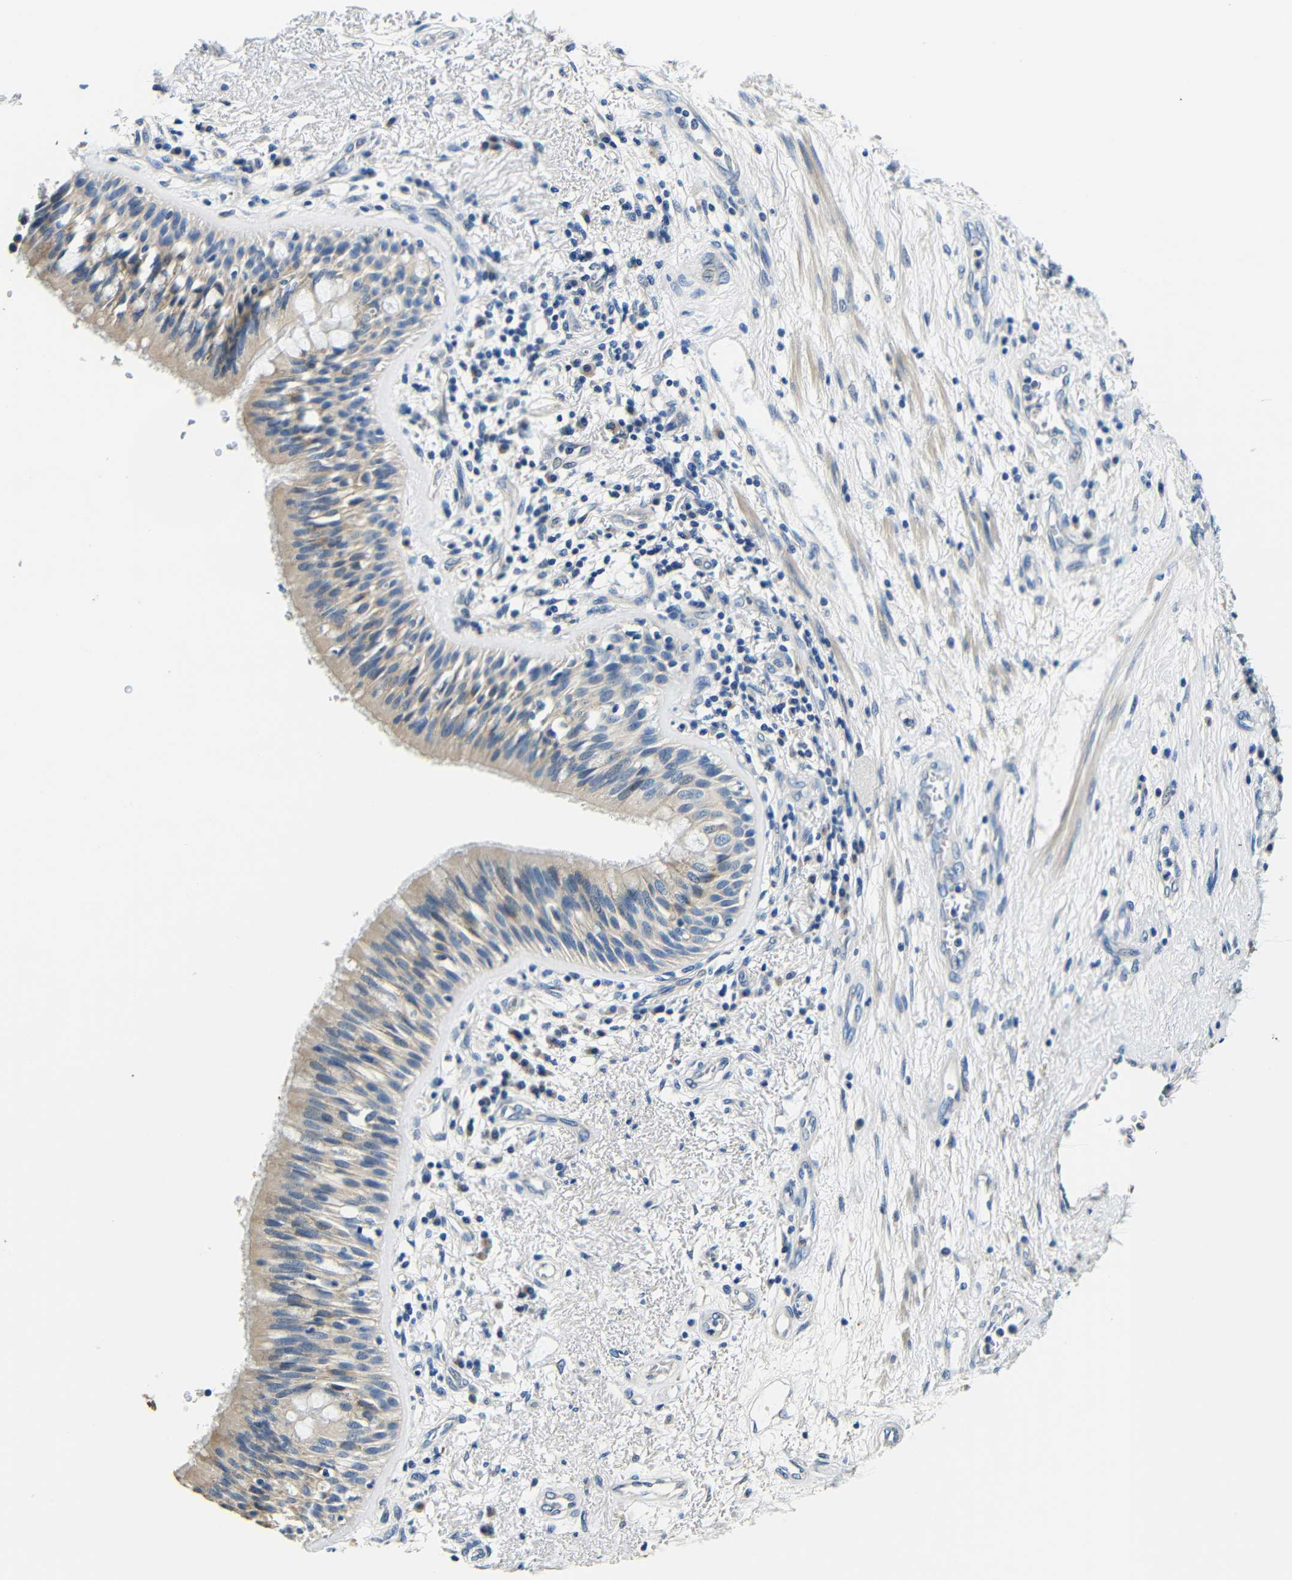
{"staining": {"intensity": "weak", "quantity": ">75%", "location": "cytoplasmic/membranous"}, "tissue": "bronchus", "cell_type": "Respiratory epithelial cells", "image_type": "normal", "snomed": [{"axis": "morphology", "description": "Normal tissue, NOS"}, {"axis": "morphology", "description": "Adenocarcinoma, NOS"}, {"axis": "morphology", "description": "Adenocarcinoma, metastatic, NOS"}, {"axis": "topography", "description": "Lymph node"}, {"axis": "topography", "description": "Bronchus"}, {"axis": "topography", "description": "Lung"}], "caption": "Brown immunohistochemical staining in normal bronchus displays weak cytoplasmic/membranous expression in approximately >75% of respiratory epithelial cells. The staining was performed using DAB (3,3'-diaminobenzidine) to visualize the protein expression in brown, while the nuclei were stained in blue with hematoxylin (Magnification: 20x).", "gene": "FMO5", "patient": {"sex": "female", "age": 54}}